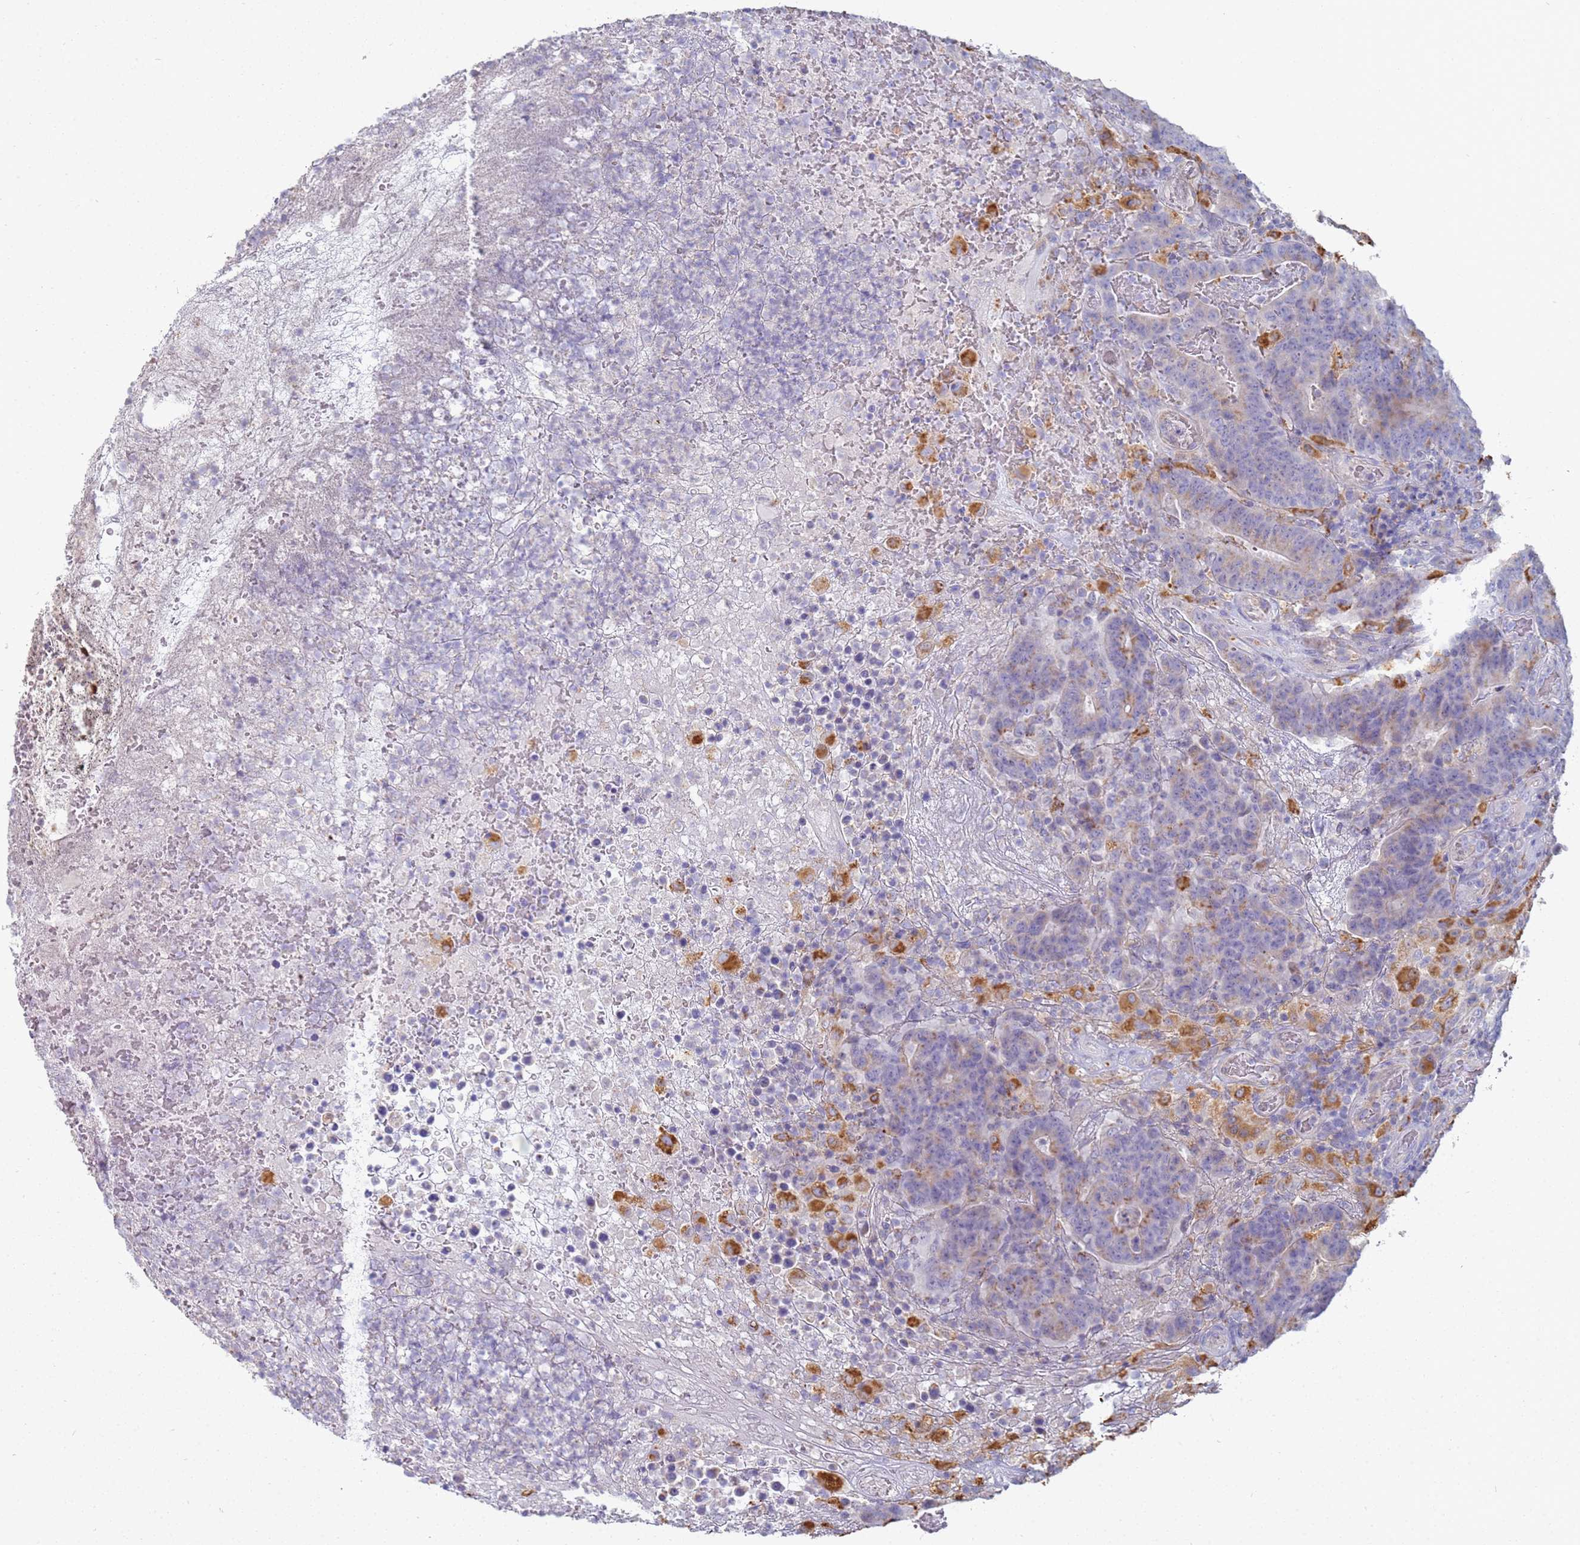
{"staining": {"intensity": "weak", "quantity": "<25%", "location": "cytoplasmic/membranous"}, "tissue": "colorectal cancer", "cell_type": "Tumor cells", "image_type": "cancer", "snomed": [{"axis": "morphology", "description": "Normal tissue, NOS"}, {"axis": "morphology", "description": "Adenocarcinoma, NOS"}, {"axis": "topography", "description": "Colon"}], "caption": "An image of colorectal cancer (adenocarcinoma) stained for a protein displays no brown staining in tumor cells.", "gene": "TMEM229B", "patient": {"sex": "female", "age": 75}}